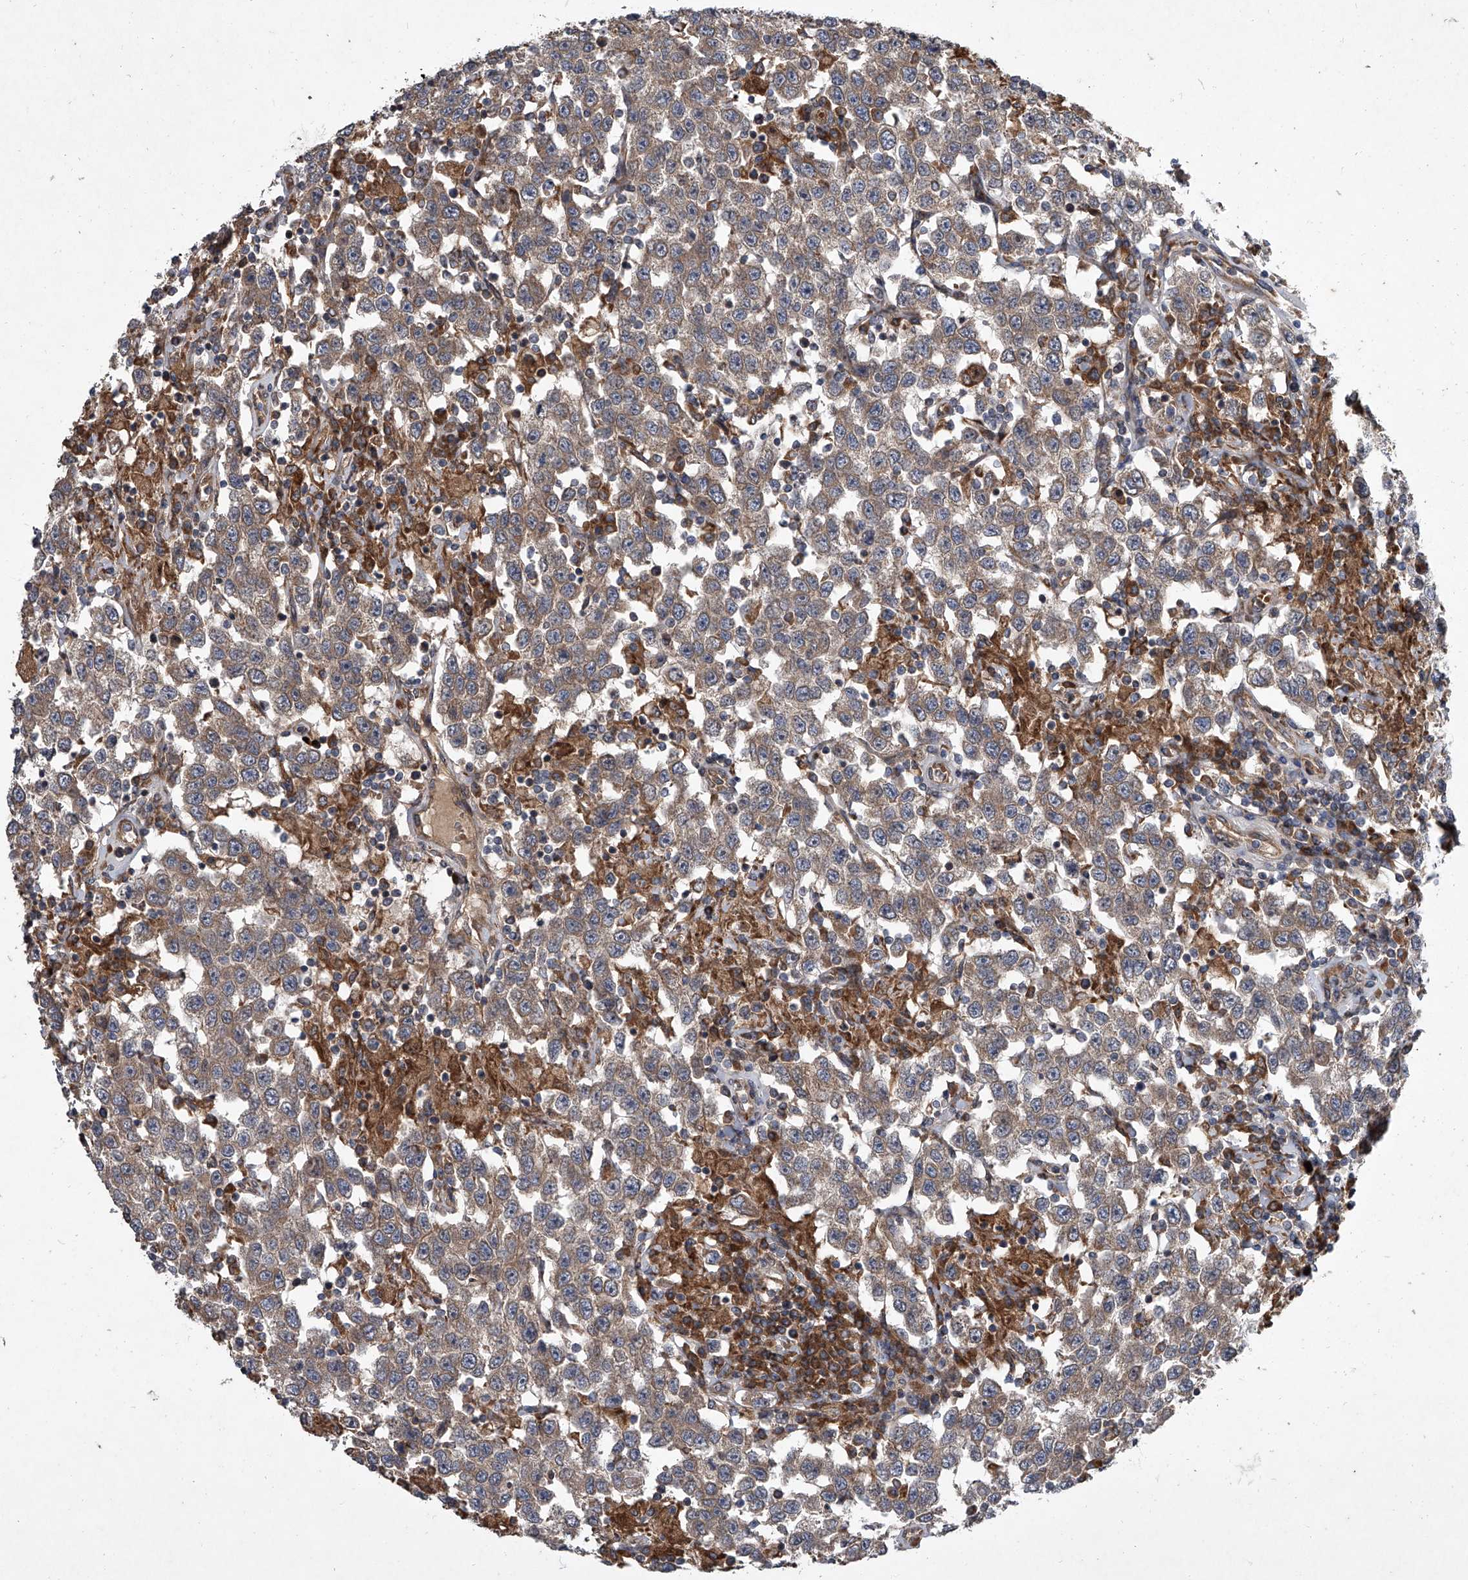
{"staining": {"intensity": "weak", "quantity": ">75%", "location": "cytoplasmic/membranous"}, "tissue": "testis cancer", "cell_type": "Tumor cells", "image_type": "cancer", "snomed": [{"axis": "morphology", "description": "Seminoma, NOS"}, {"axis": "topography", "description": "Testis"}], "caption": "Protein expression analysis of human testis seminoma reveals weak cytoplasmic/membranous staining in approximately >75% of tumor cells. The staining was performed using DAB to visualize the protein expression in brown, while the nuclei were stained in blue with hematoxylin (Magnification: 20x).", "gene": "EVA1C", "patient": {"sex": "male", "age": 41}}